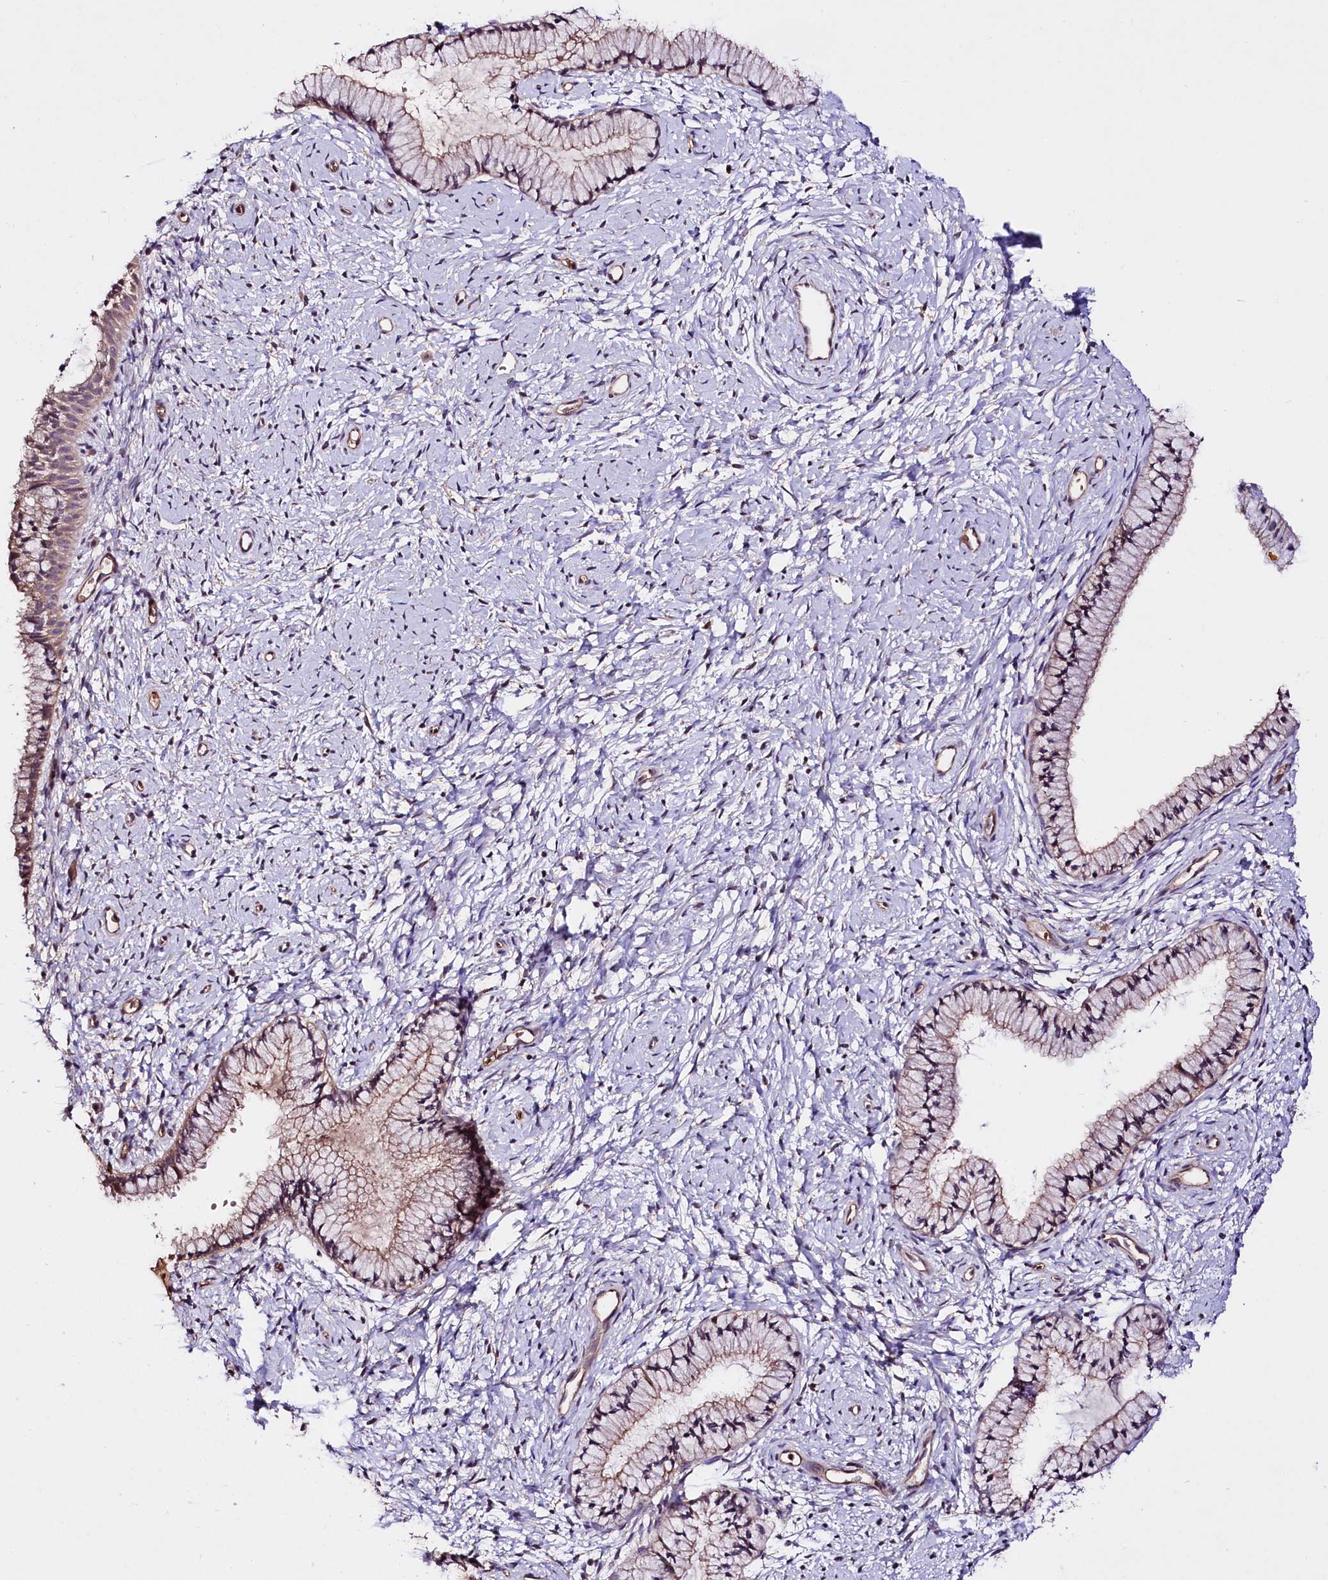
{"staining": {"intensity": "weak", "quantity": ">75%", "location": "cytoplasmic/membranous"}, "tissue": "cervix", "cell_type": "Glandular cells", "image_type": "normal", "snomed": [{"axis": "morphology", "description": "Normal tissue, NOS"}, {"axis": "topography", "description": "Cervix"}], "caption": "IHC staining of normal cervix, which displays low levels of weak cytoplasmic/membranous positivity in about >75% of glandular cells indicating weak cytoplasmic/membranous protein expression. The staining was performed using DAB (brown) for protein detection and nuclei were counterstained in hematoxylin (blue).", "gene": "TAFAZZIN", "patient": {"sex": "female", "age": 33}}